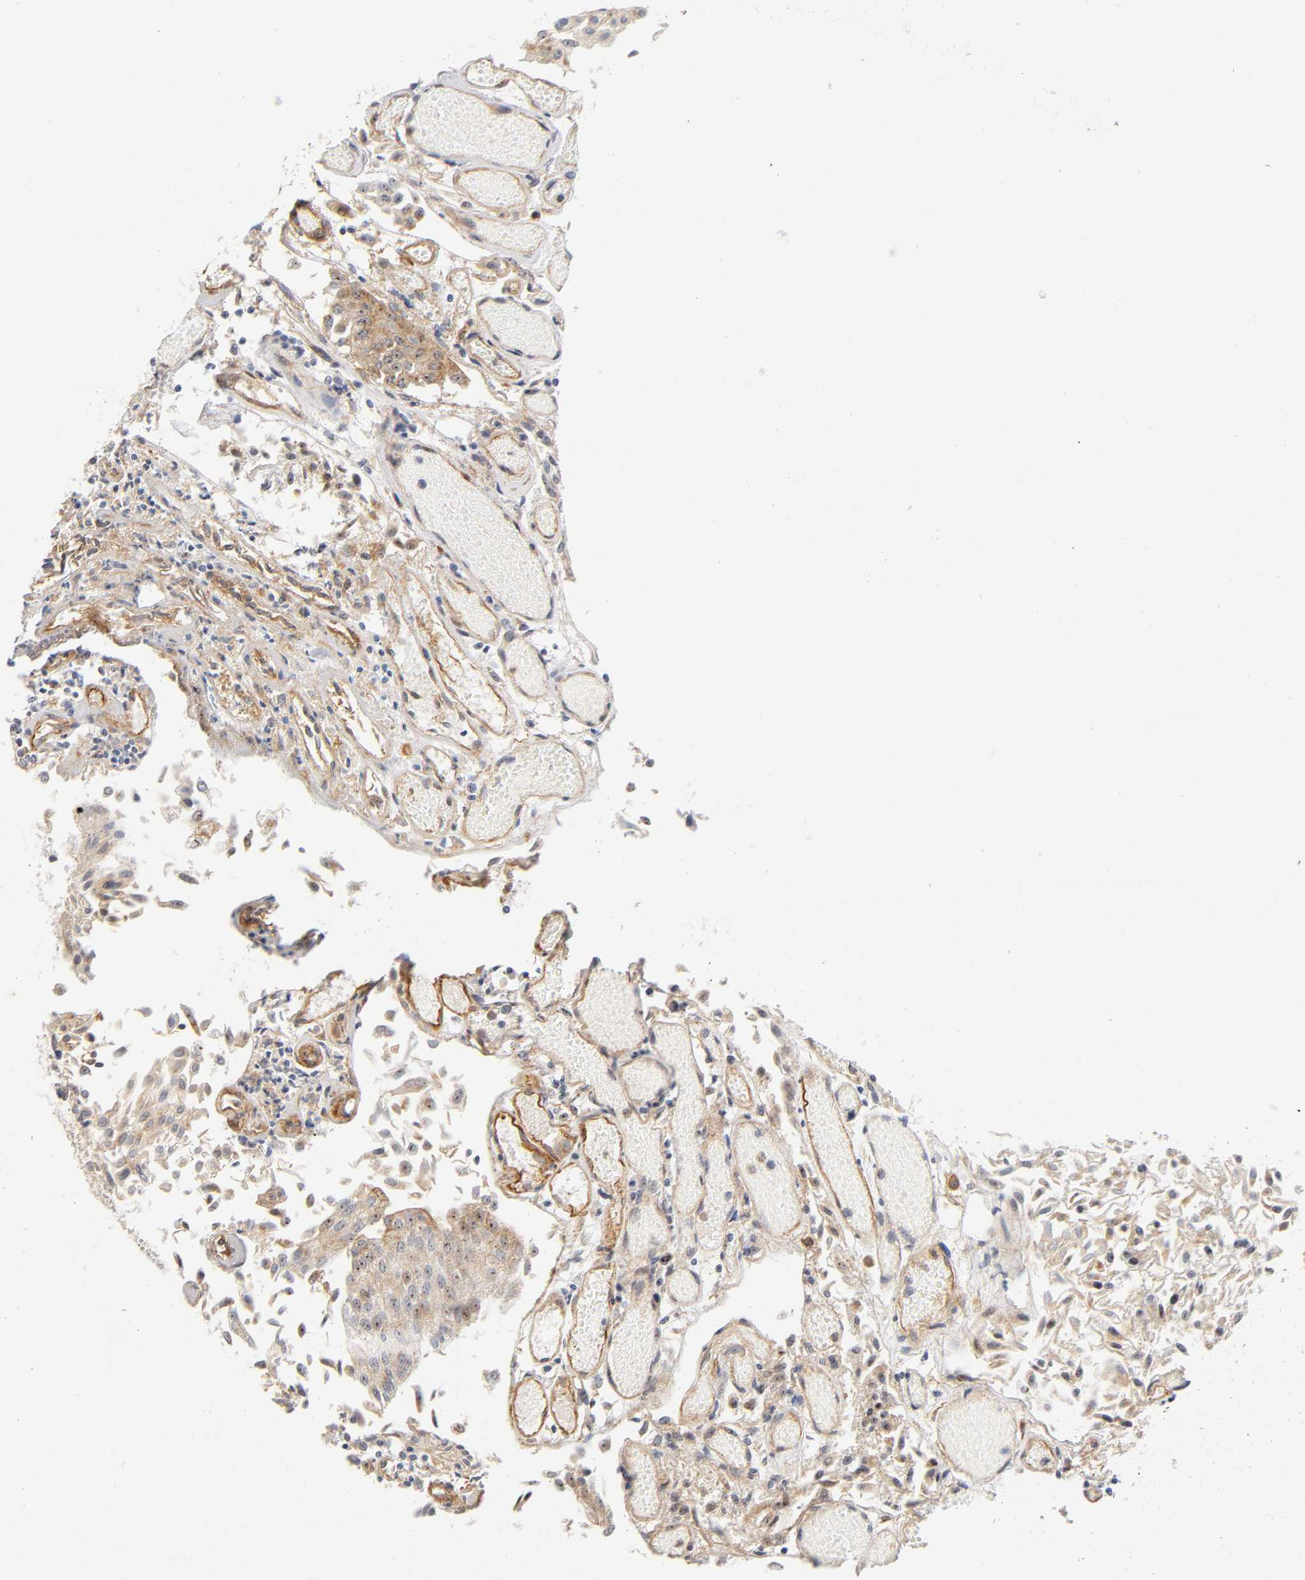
{"staining": {"intensity": "strong", "quantity": ">75%", "location": "cytoplasmic/membranous,nuclear"}, "tissue": "urothelial cancer", "cell_type": "Tumor cells", "image_type": "cancer", "snomed": [{"axis": "morphology", "description": "Urothelial carcinoma, Low grade"}, {"axis": "topography", "description": "Urinary bladder"}], "caption": "Immunohistochemical staining of urothelial cancer displays high levels of strong cytoplasmic/membranous and nuclear staining in about >75% of tumor cells. The protein of interest is stained brown, and the nuclei are stained in blue (DAB IHC with brightfield microscopy, high magnification).", "gene": "PLD1", "patient": {"sex": "male", "age": 86}}